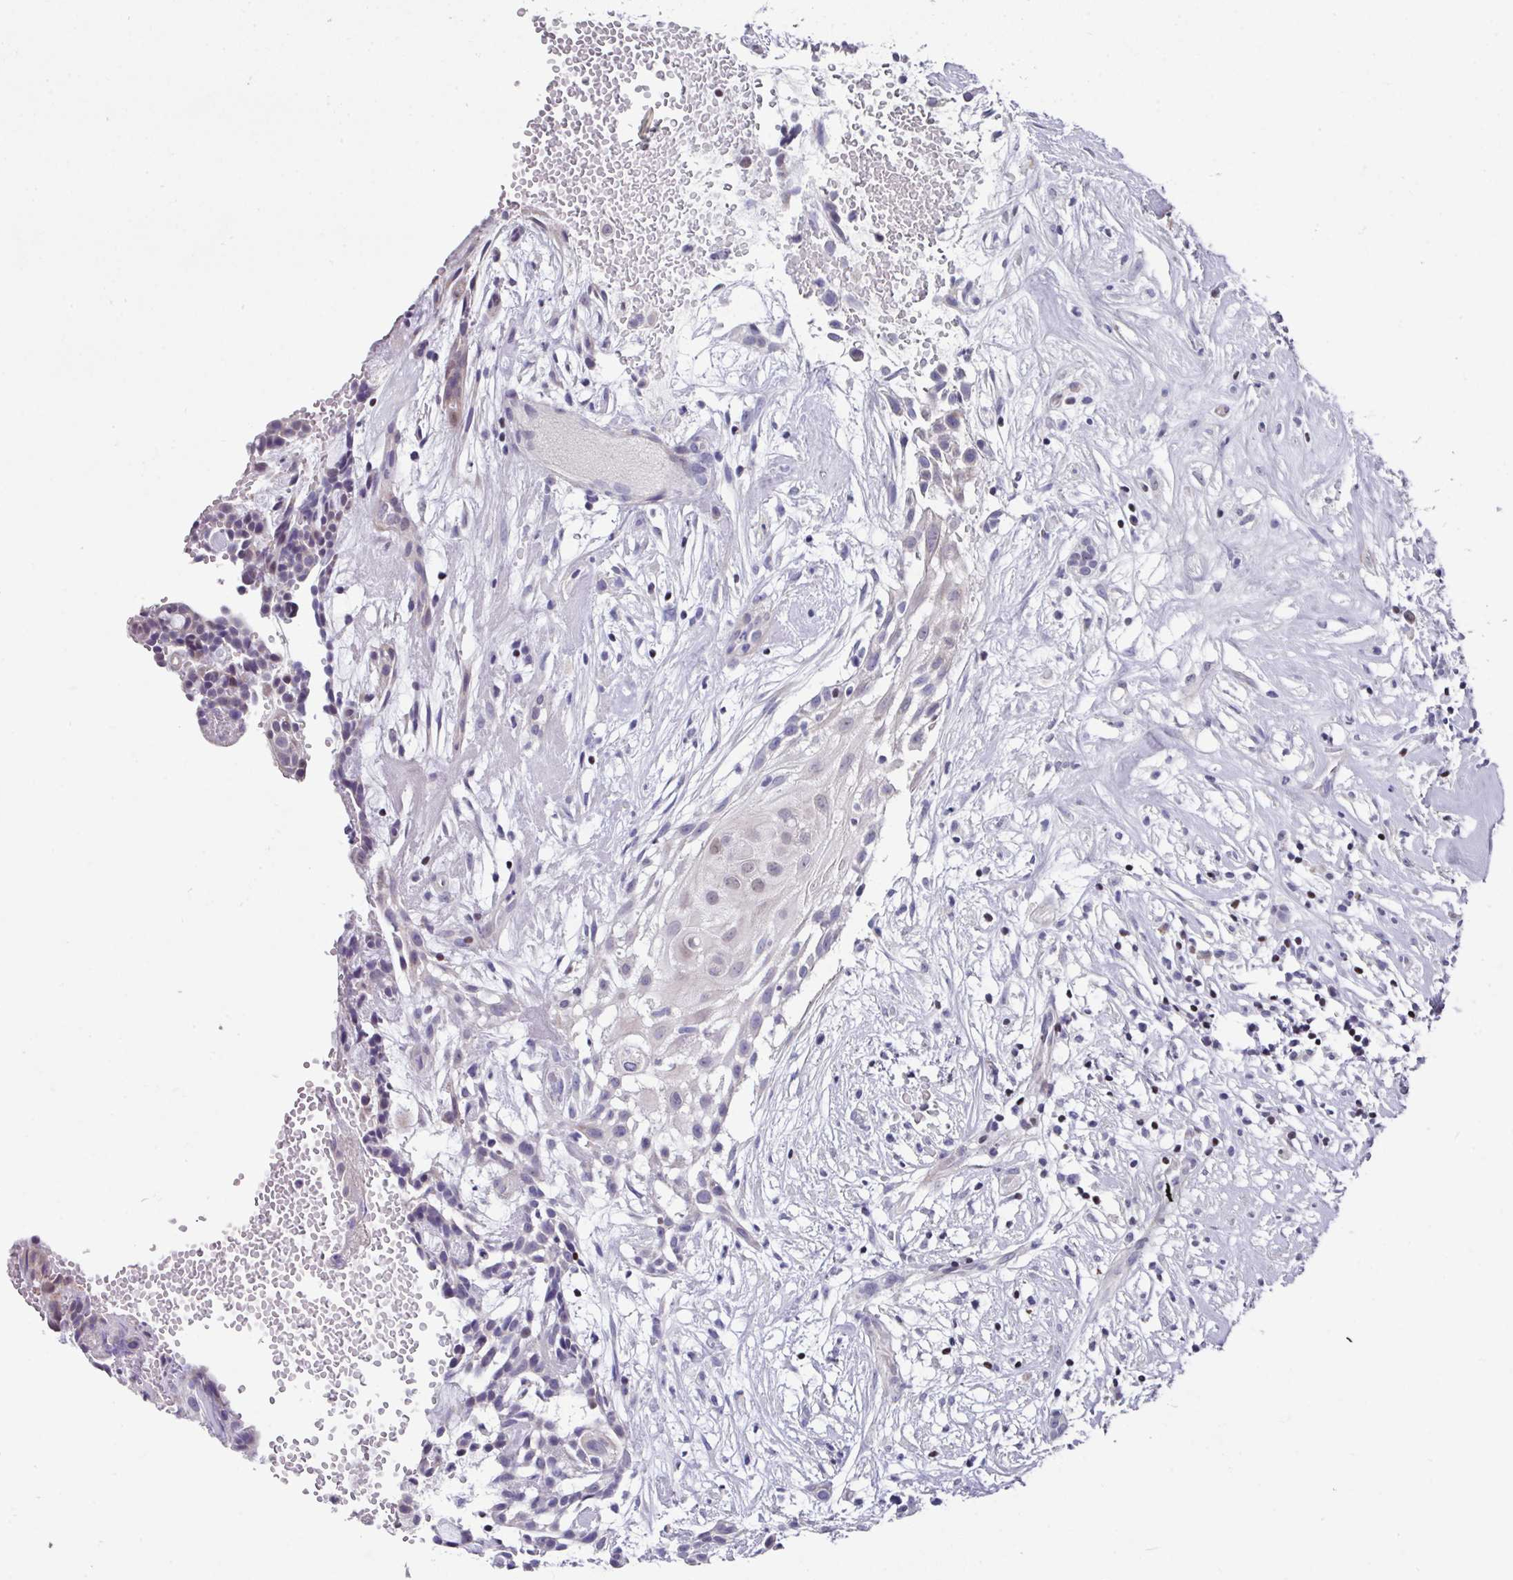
{"staining": {"intensity": "weak", "quantity": "<25%", "location": "nuclear"}, "tissue": "head and neck cancer", "cell_type": "Tumor cells", "image_type": "cancer", "snomed": [{"axis": "morphology", "description": "Adenocarcinoma, NOS"}, {"axis": "topography", "description": "Subcutis"}, {"axis": "topography", "description": "Head-Neck"}], "caption": "A photomicrograph of head and neck cancer (adenocarcinoma) stained for a protein shows no brown staining in tumor cells. (Immunohistochemistry (ihc), brightfield microscopy, high magnification).", "gene": "CBX7", "patient": {"sex": "female", "age": 73}}